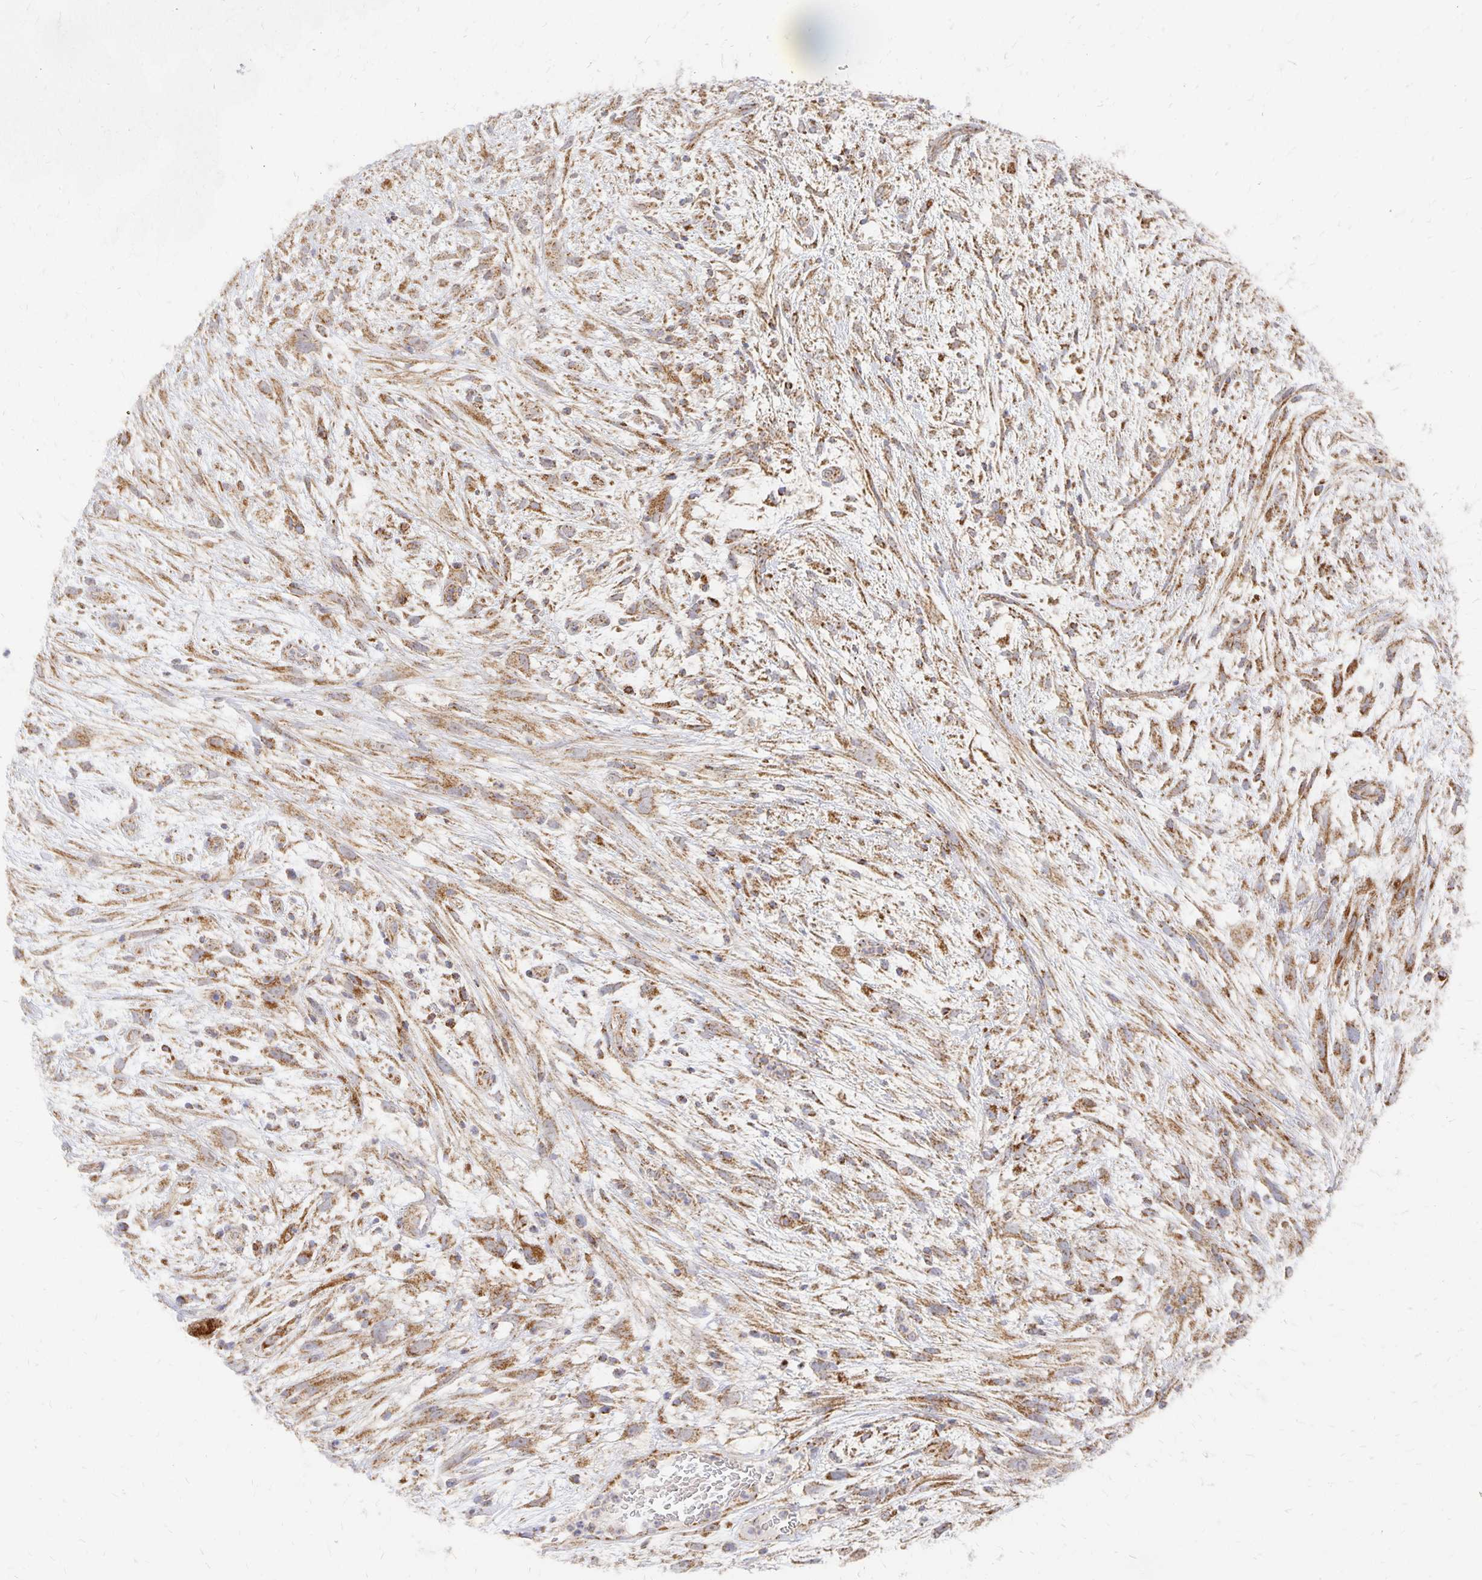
{"staining": {"intensity": "moderate", "quantity": ">75%", "location": "cytoplasmic/membranous"}, "tissue": "head and neck cancer", "cell_type": "Tumor cells", "image_type": "cancer", "snomed": [{"axis": "morphology", "description": "Squamous cell carcinoma, NOS"}, {"axis": "topography", "description": "Head-Neck"}], "caption": "Immunohistochemistry image of human head and neck cancer stained for a protein (brown), which demonstrates medium levels of moderate cytoplasmic/membranous expression in about >75% of tumor cells.", "gene": "STOML2", "patient": {"sex": "male", "age": 65}}